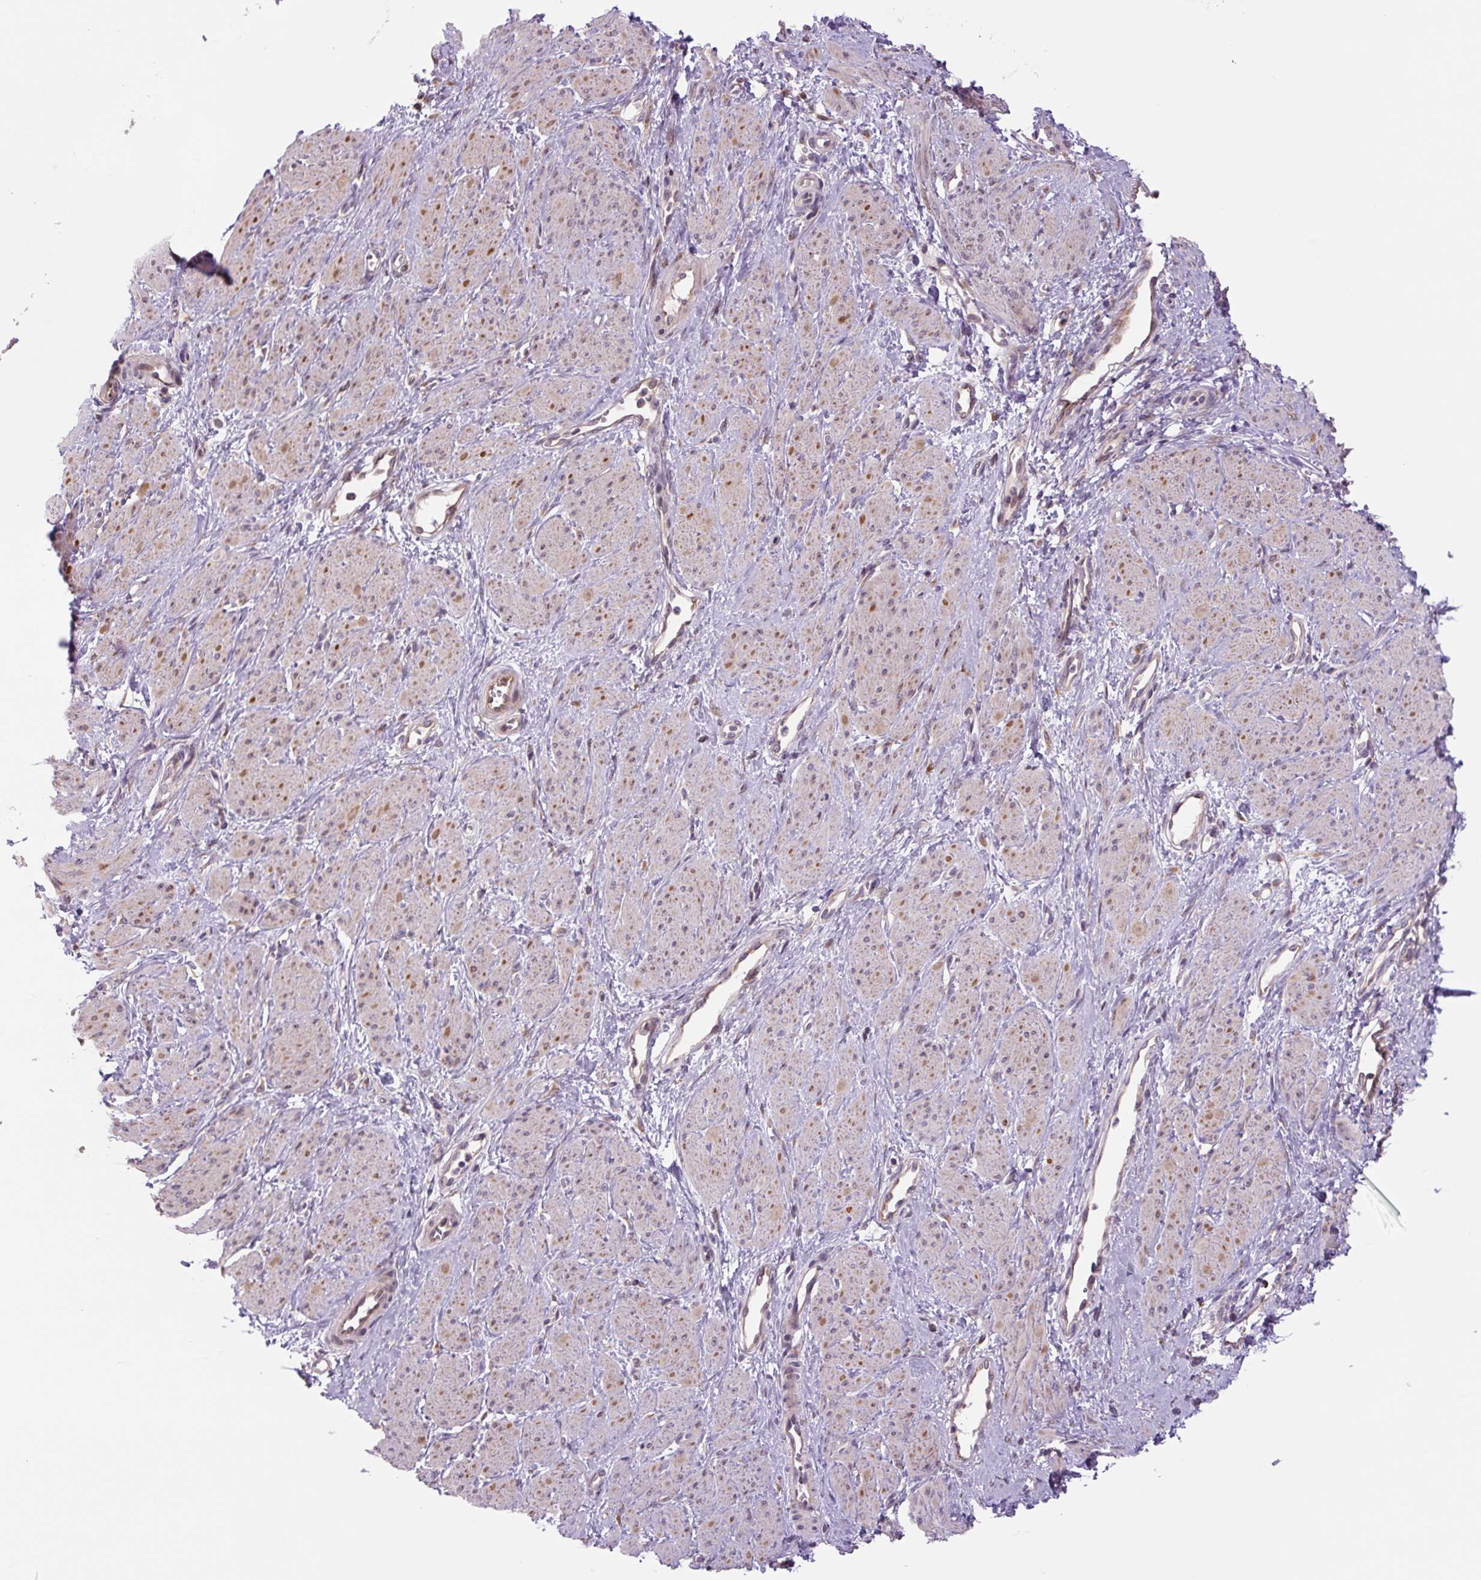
{"staining": {"intensity": "moderate", "quantity": "25%-75%", "location": "nuclear"}, "tissue": "smooth muscle", "cell_type": "Smooth muscle cells", "image_type": "normal", "snomed": [{"axis": "morphology", "description": "Normal tissue, NOS"}, {"axis": "topography", "description": "Smooth muscle"}, {"axis": "topography", "description": "Uterus"}], "caption": "Immunohistochemical staining of unremarkable human smooth muscle demonstrates moderate nuclear protein positivity in about 25%-75% of smooth muscle cells. (DAB (3,3'-diaminobenzidine) IHC with brightfield microscopy, high magnification).", "gene": "PLA2G4A", "patient": {"sex": "female", "age": 39}}